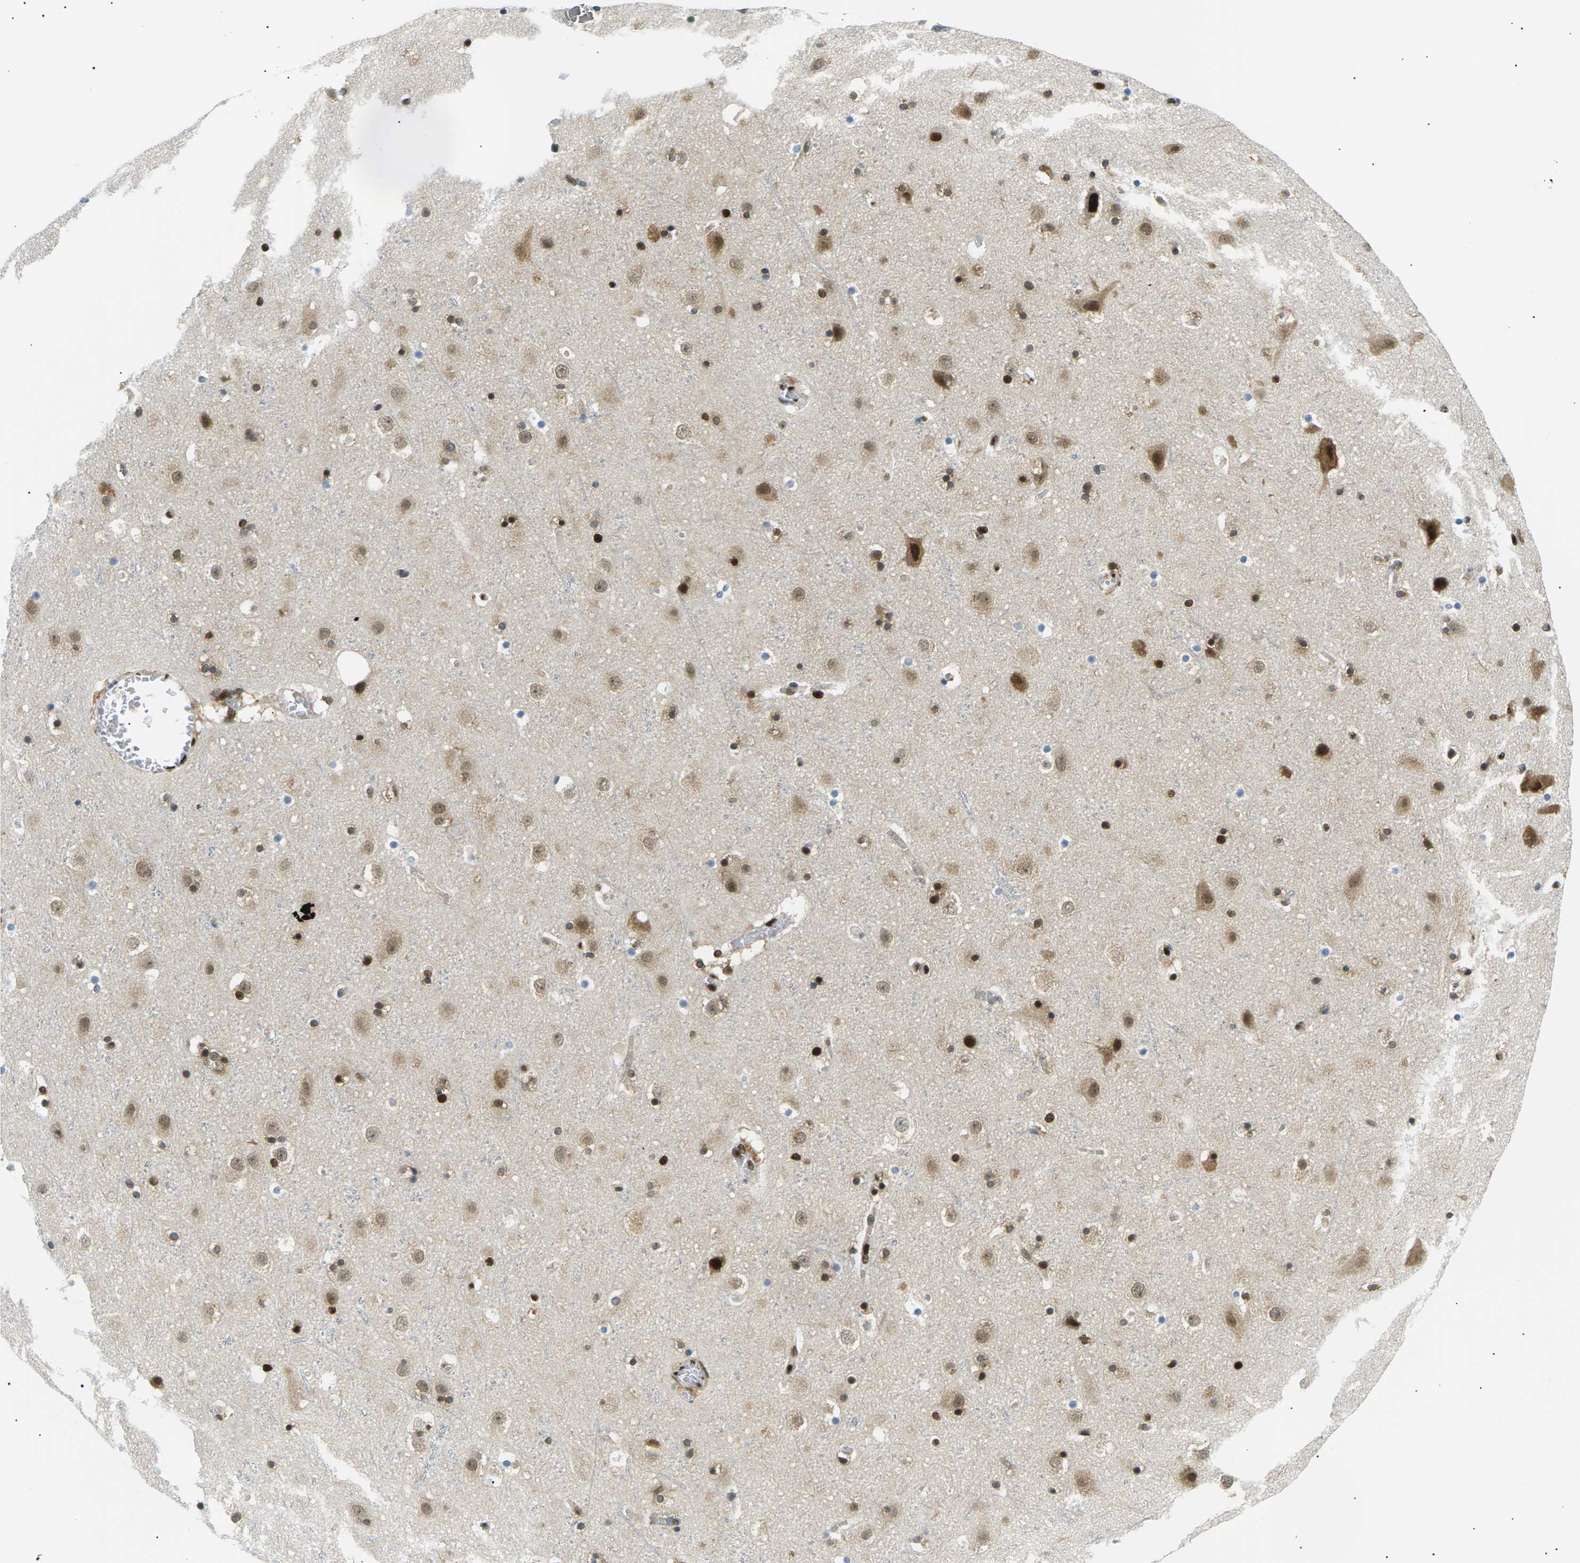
{"staining": {"intensity": "moderate", "quantity": ">75%", "location": "nuclear"}, "tissue": "cerebral cortex", "cell_type": "Endothelial cells", "image_type": "normal", "snomed": [{"axis": "morphology", "description": "Normal tissue, NOS"}, {"axis": "topography", "description": "Cerebral cortex"}], "caption": "Human cerebral cortex stained with a protein marker reveals moderate staining in endothelial cells.", "gene": "RPA2", "patient": {"sex": "male", "age": 45}}